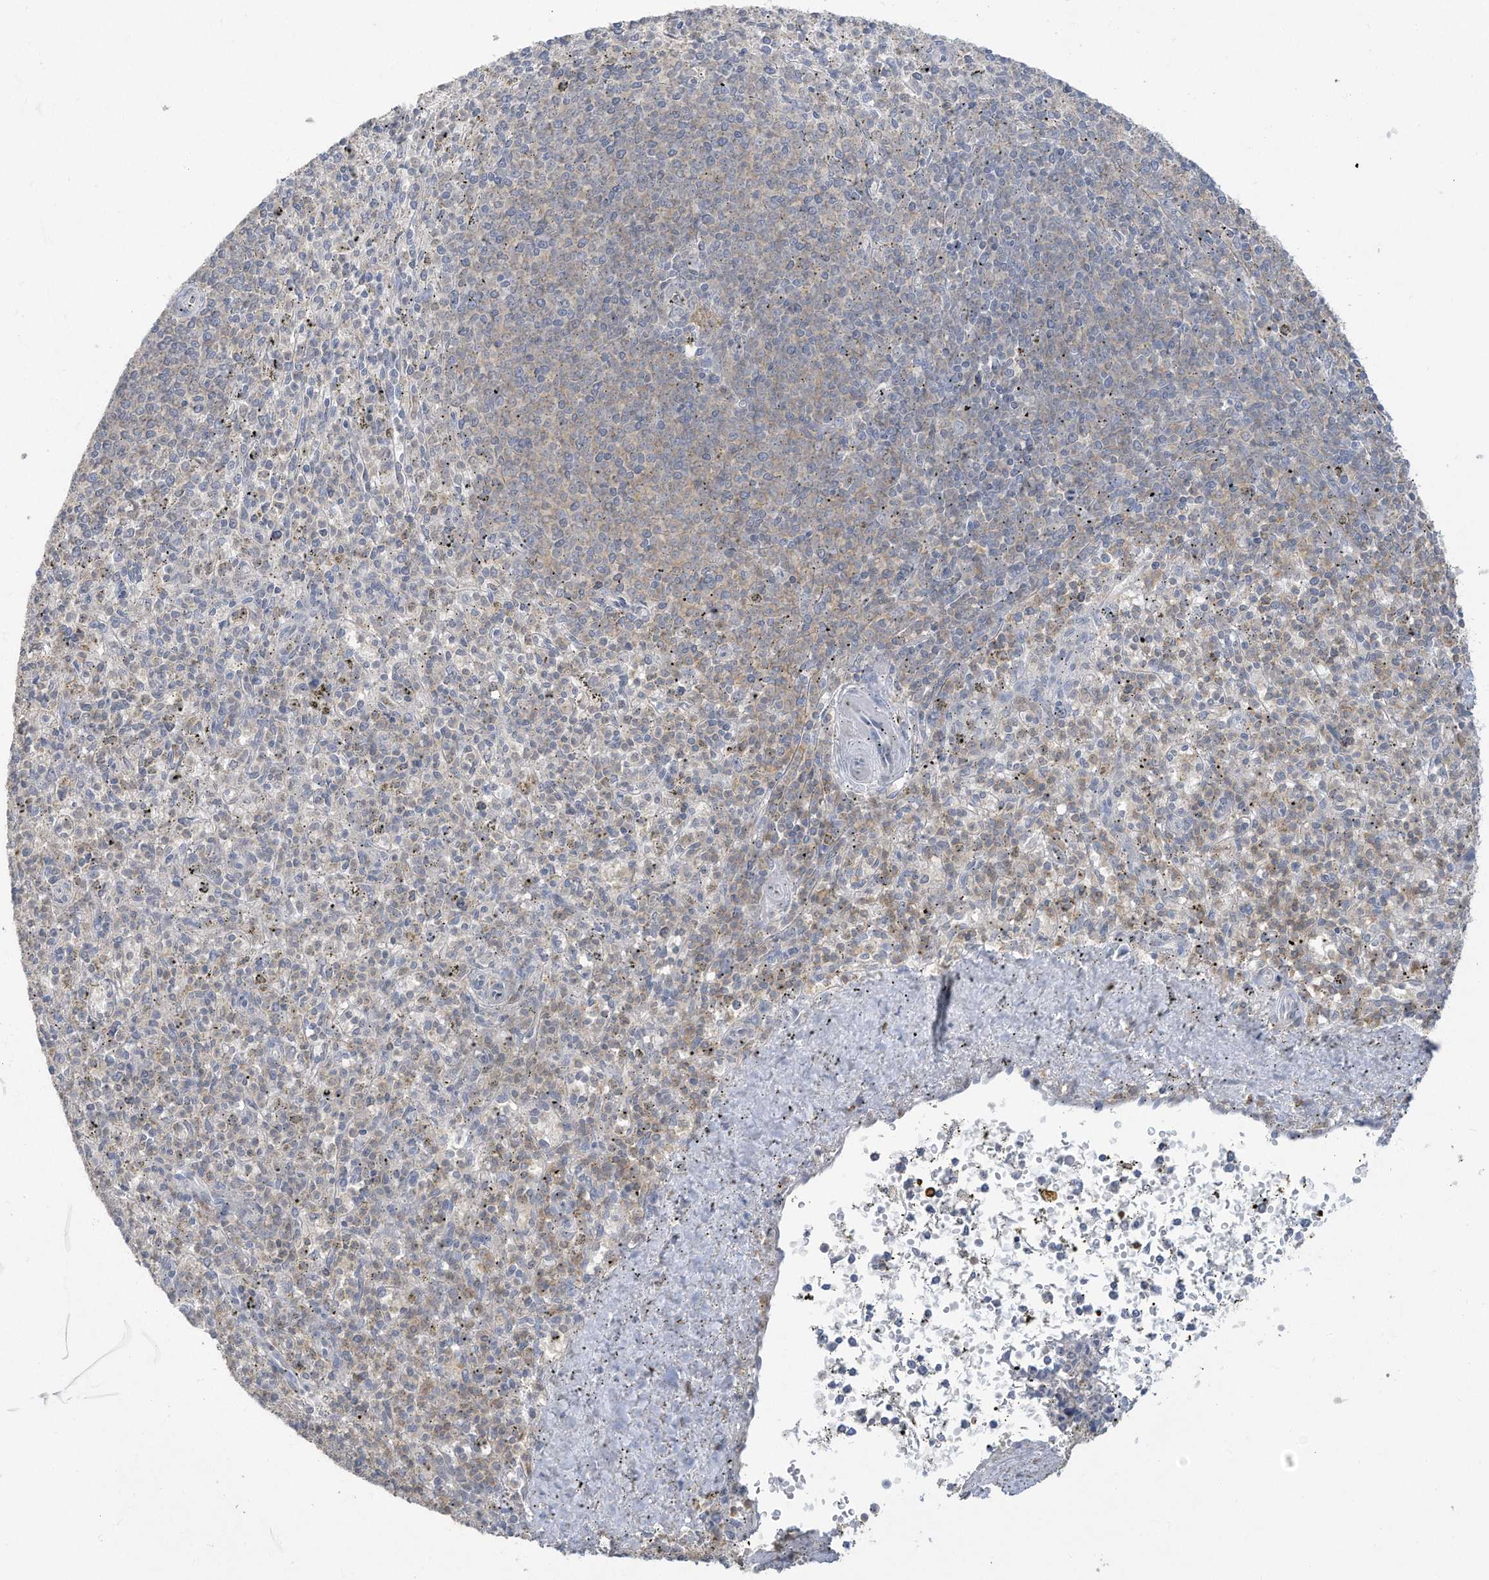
{"staining": {"intensity": "weak", "quantity": "<25%", "location": "cytoplasmic/membranous"}, "tissue": "spleen", "cell_type": "Cells in red pulp", "image_type": "normal", "snomed": [{"axis": "morphology", "description": "Normal tissue, NOS"}, {"axis": "topography", "description": "Spleen"}], "caption": "High power microscopy photomicrograph of an IHC micrograph of benign spleen, revealing no significant expression in cells in red pulp.", "gene": "HAS3", "patient": {"sex": "male", "age": 72}}